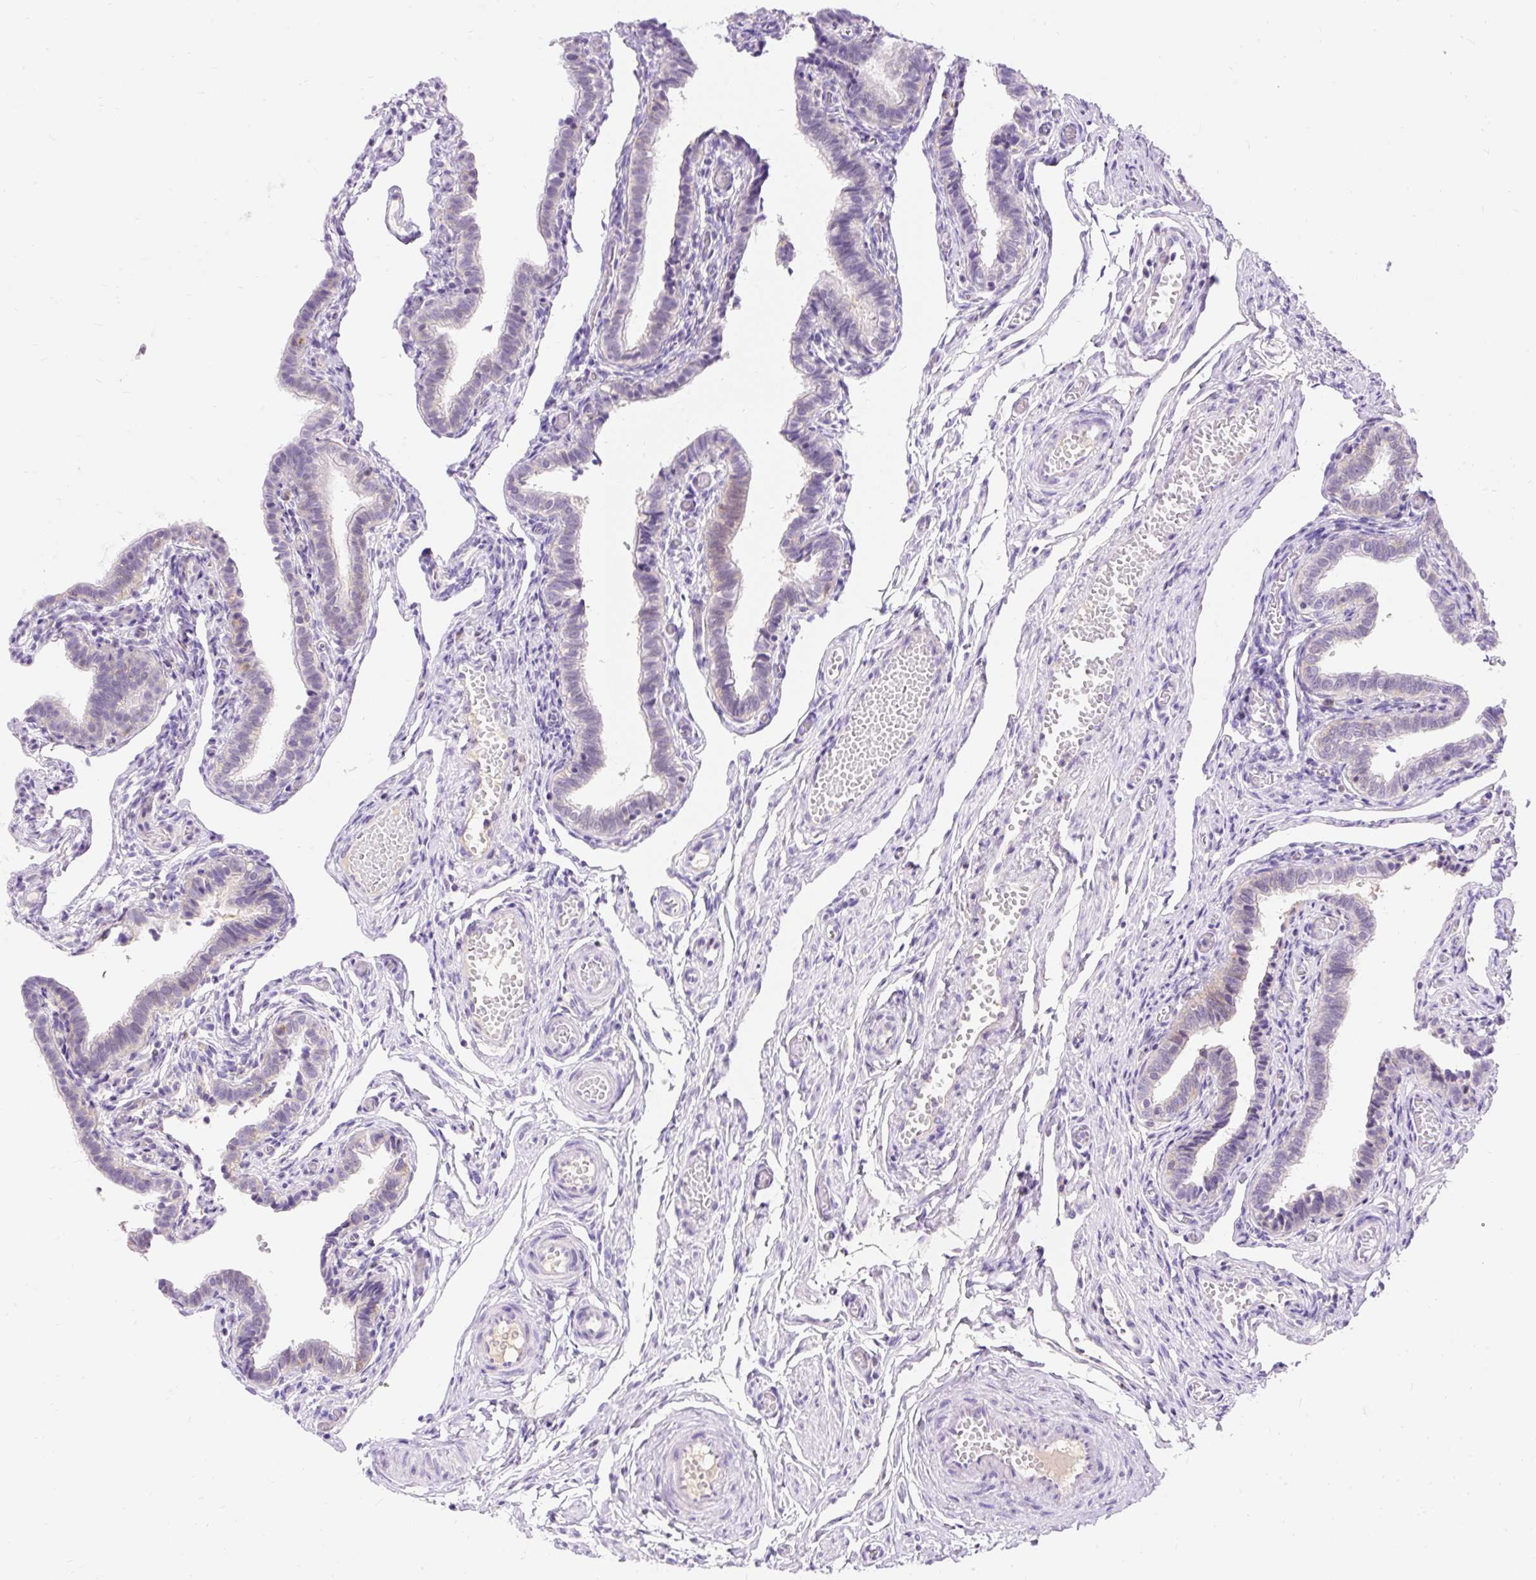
{"staining": {"intensity": "negative", "quantity": "none", "location": "none"}, "tissue": "fallopian tube", "cell_type": "Glandular cells", "image_type": "normal", "snomed": [{"axis": "morphology", "description": "Normal tissue, NOS"}, {"axis": "topography", "description": "Fallopian tube"}], "caption": "Fallopian tube stained for a protein using immunohistochemistry reveals no staining glandular cells.", "gene": "TMEM150C", "patient": {"sex": "female", "age": 36}}